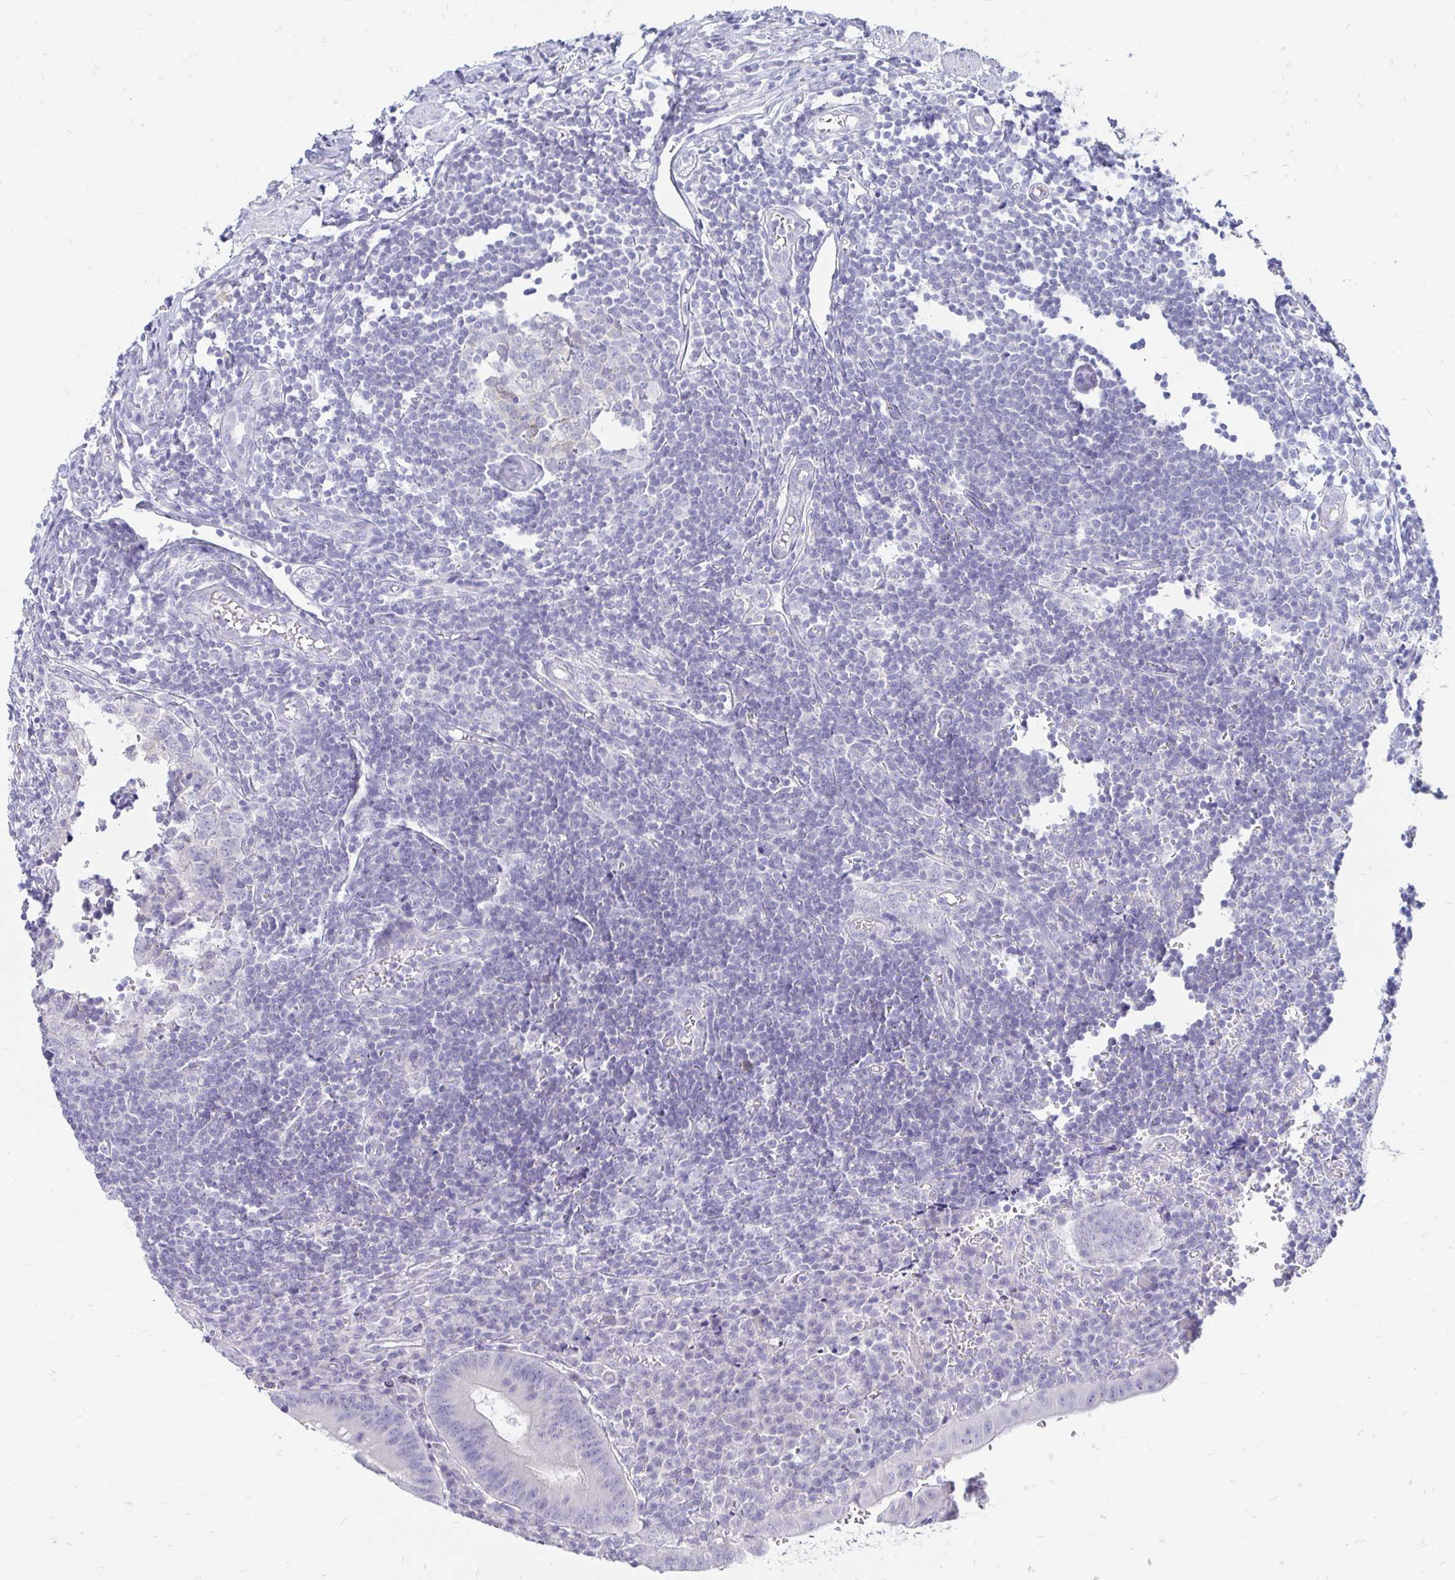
{"staining": {"intensity": "negative", "quantity": "none", "location": "none"}, "tissue": "appendix", "cell_type": "Glandular cells", "image_type": "normal", "snomed": [{"axis": "morphology", "description": "Normal tissue, NOS"}, {"axis": "topography", "description": "Appendix"}], "caption": "IHC micrograph of normal human appendix stained for a protein (brown), which exhibits no expression in glandular cells. The staining is performed using DAB (3,3'-diaminobenzidine) brown chromogen with nuclei counter-stained in using hematoxylin.", "gene": "PEG10", "patient": {"sex": "male", "age": 18}}